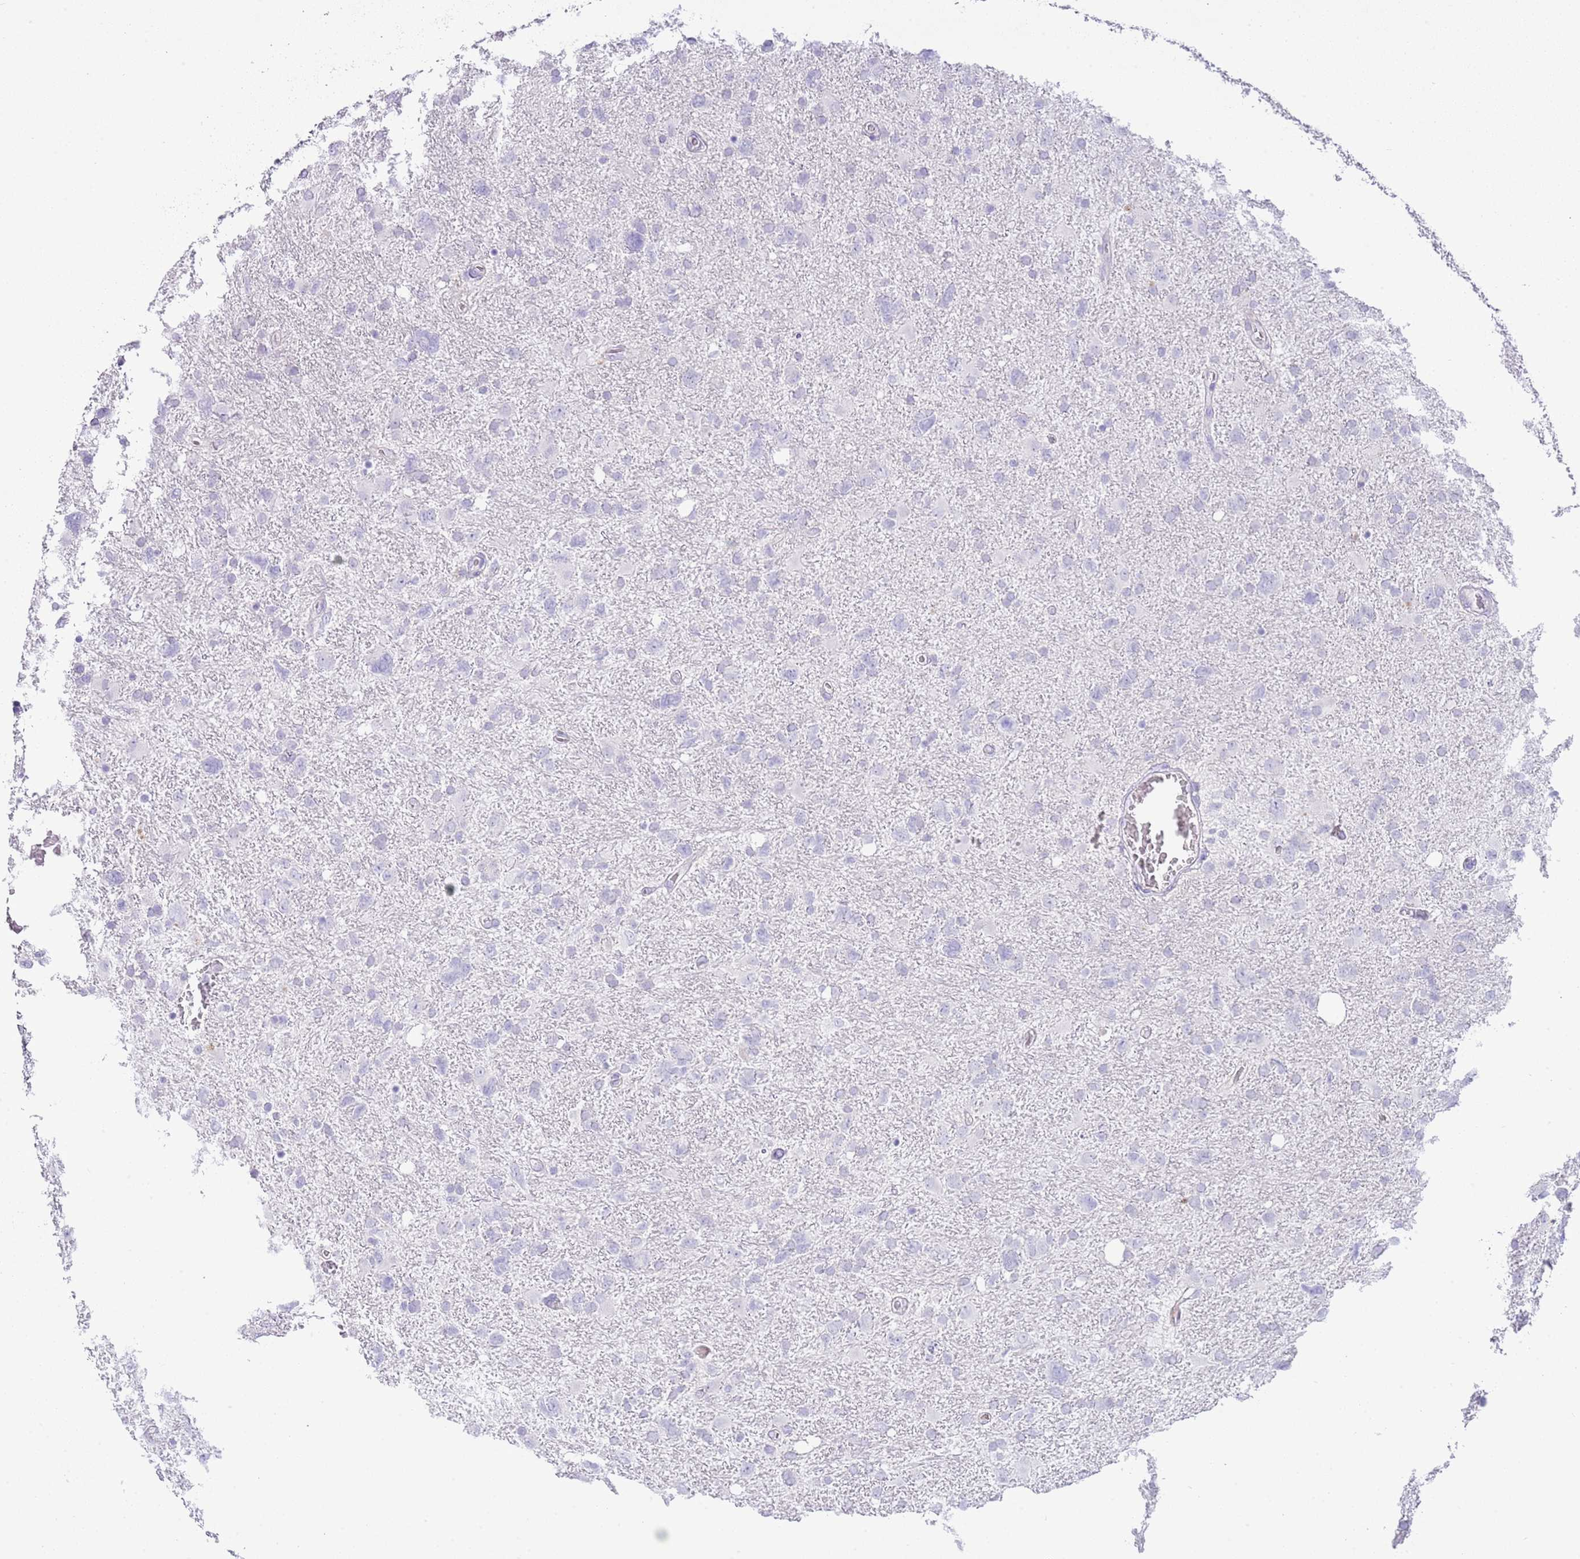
{"staining": {"intensity": "negative", "quantity": "none", "location": "none"}, "tissue": "glioma", "cell_type": "Tumor cells", "image_type": "cancer", "snomed": [{"axis": "morphology", "description": "Glioma, malignant, High grade"}, {"axis": "topography", "description": "Brain"}], "caption": "Tumor cells are negative for brown protein staining in glioma.", "gene": "OR2Z1", "patient": {"sex": "male", "age": 61}}